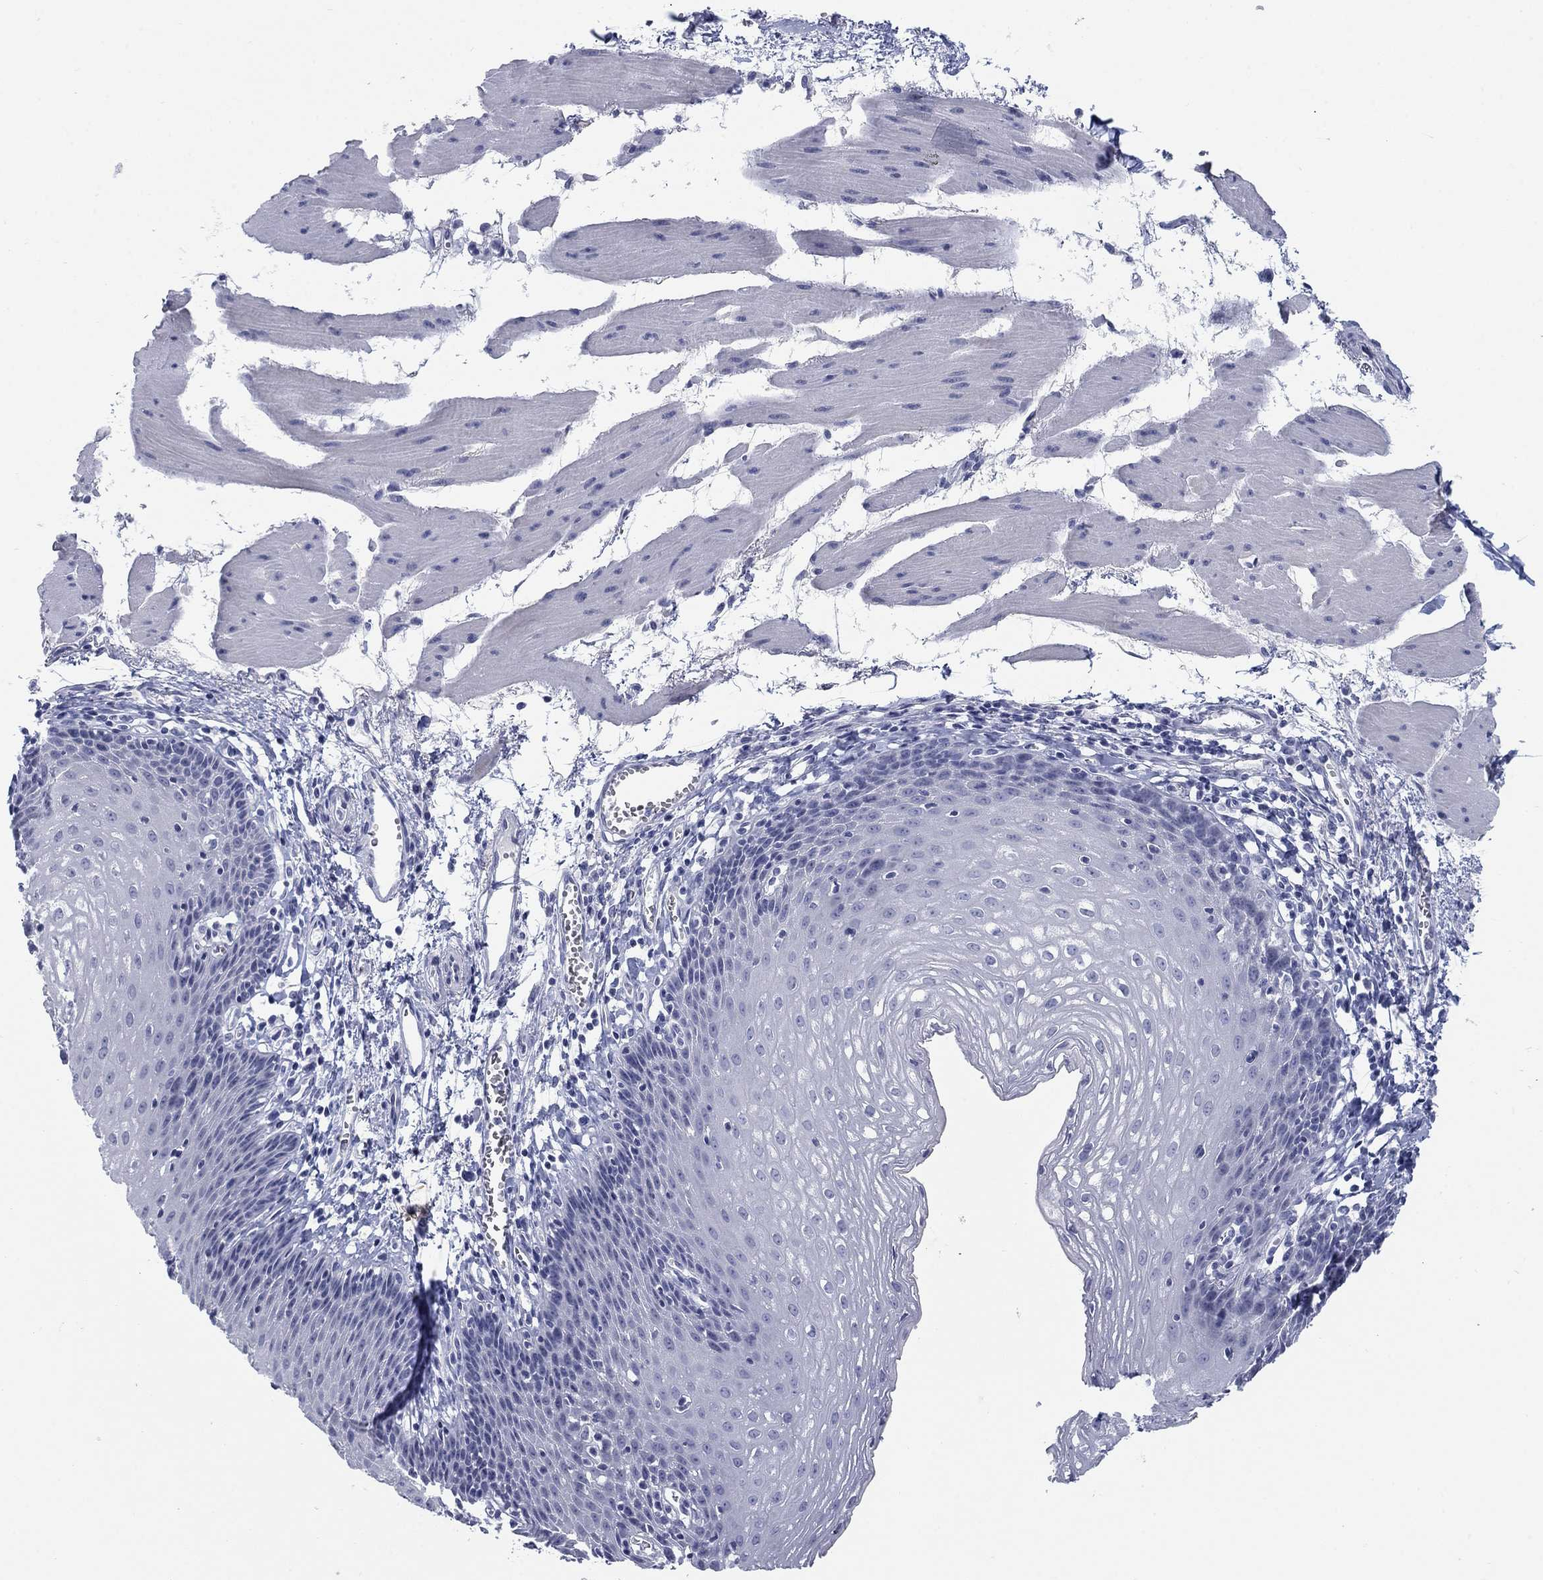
{"staining": {"intensity": "negative", "quantity": "none", "location": "none"}, "tissue": "esophagus", "cell_type": "Squamous epithelial cells", "image_type": "normal", "snomed": [{"axis": "morphology", "description": "Normal tissue, NOS"}, {"axis": "topography", "description": "Esophagus"}], "caption": "DAB immunohistochemical staining of normal human esophagus shows no significant staining in squamous epithelial cells. (DAB immunohistochemistry (IHC), high magnification).", "gene": "ATP6V1G2", "patient": {"sex": "female", "age": 64}}